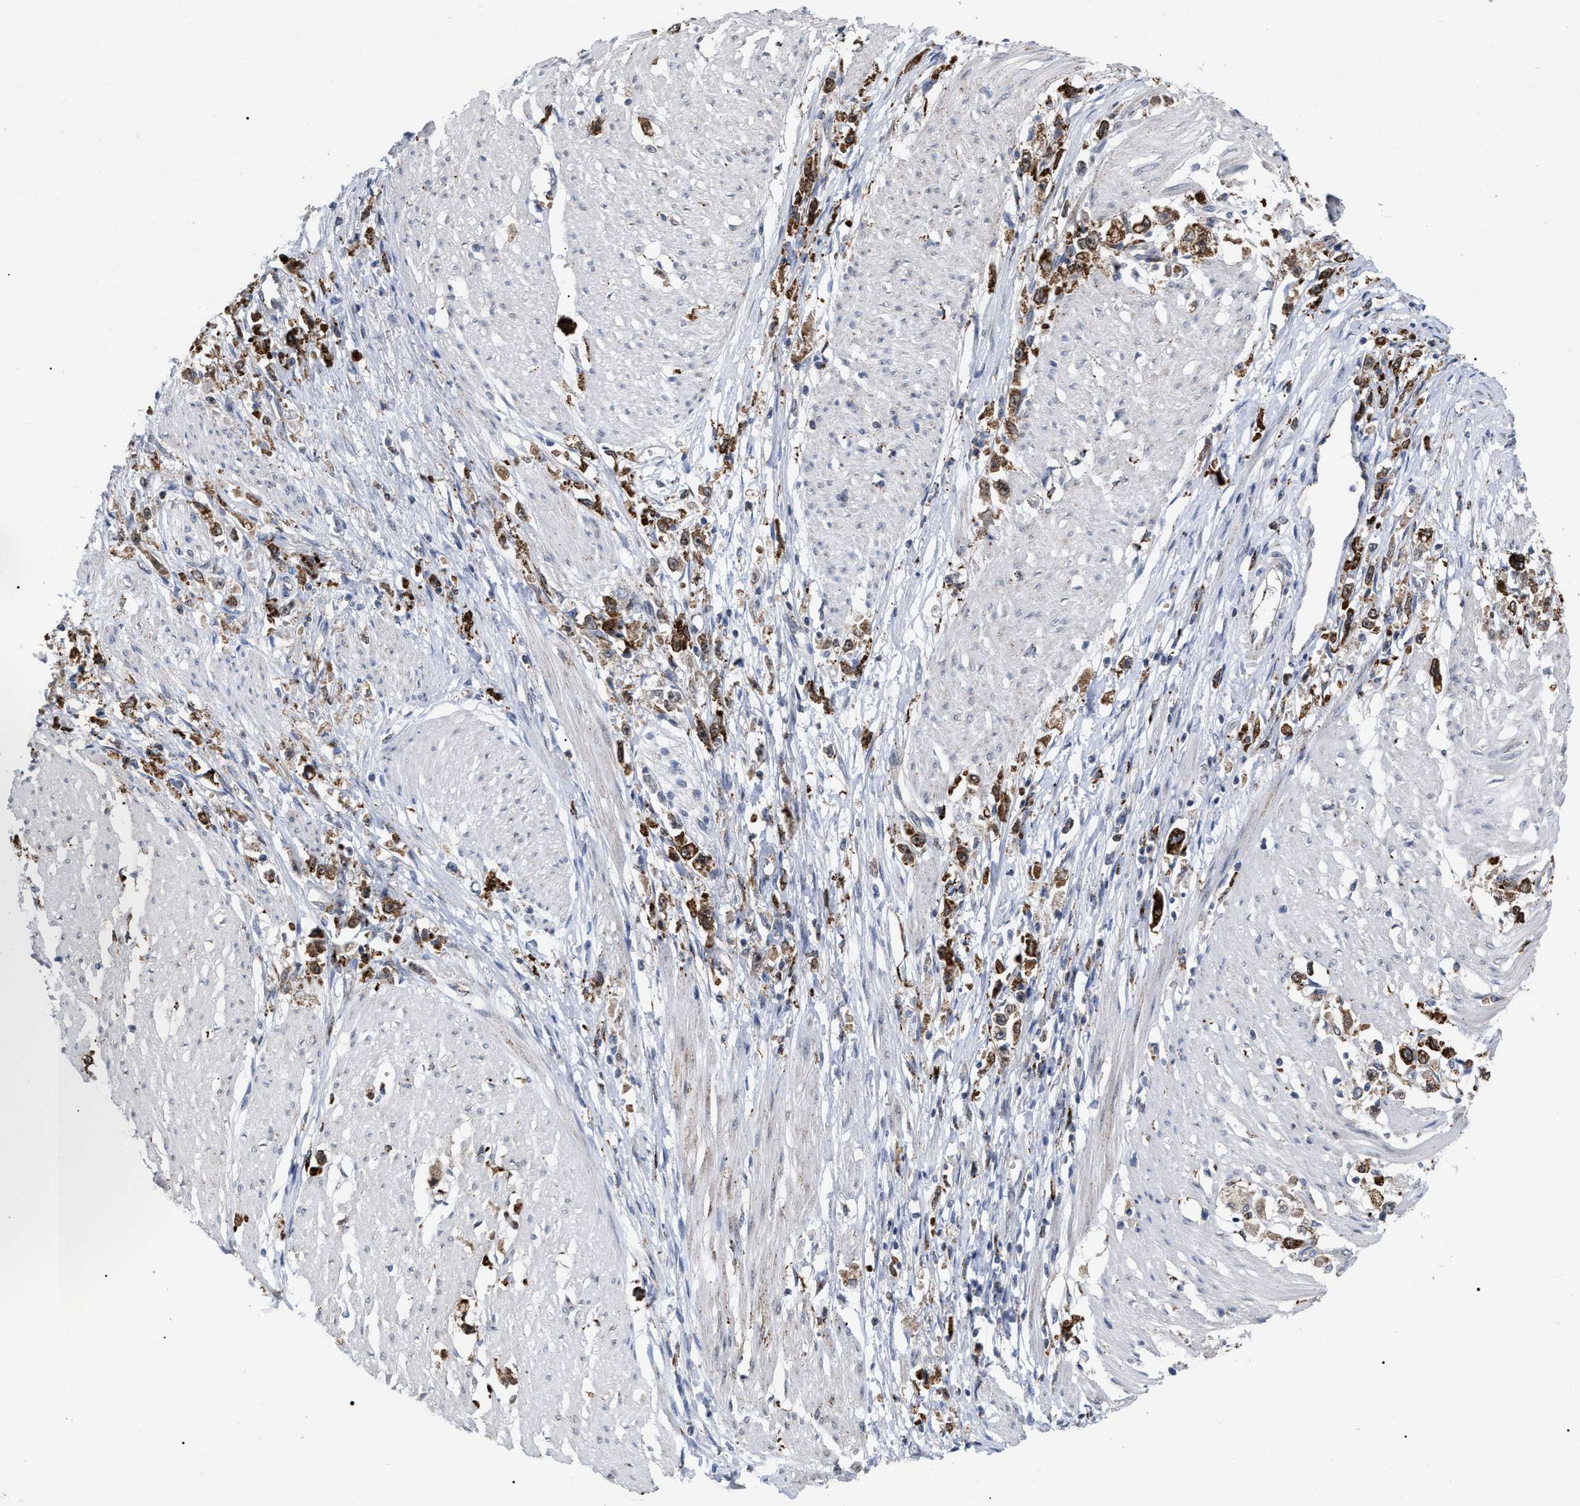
{"staining": {"intensity": "strong", "quantity": ">75%", "location": "cytoplasmic/membranous"}, "tissue": "stomach cancer", "cell_type": "Tumor cells", "image_type": "cancer", "snomed": [{"axis": "morphology", "description": "Adenocarcinoma, NOS"}, {"axis": "topography", "description": "Stomach"}], "caption": "Immunohistochemistry of stomach cancer demonstrates high levels of strong cytoplasmic/membranous positivity in about >75% of tumor cells.", "gene": "UPF1", "patient": {"sex": "female", "age": 59}}